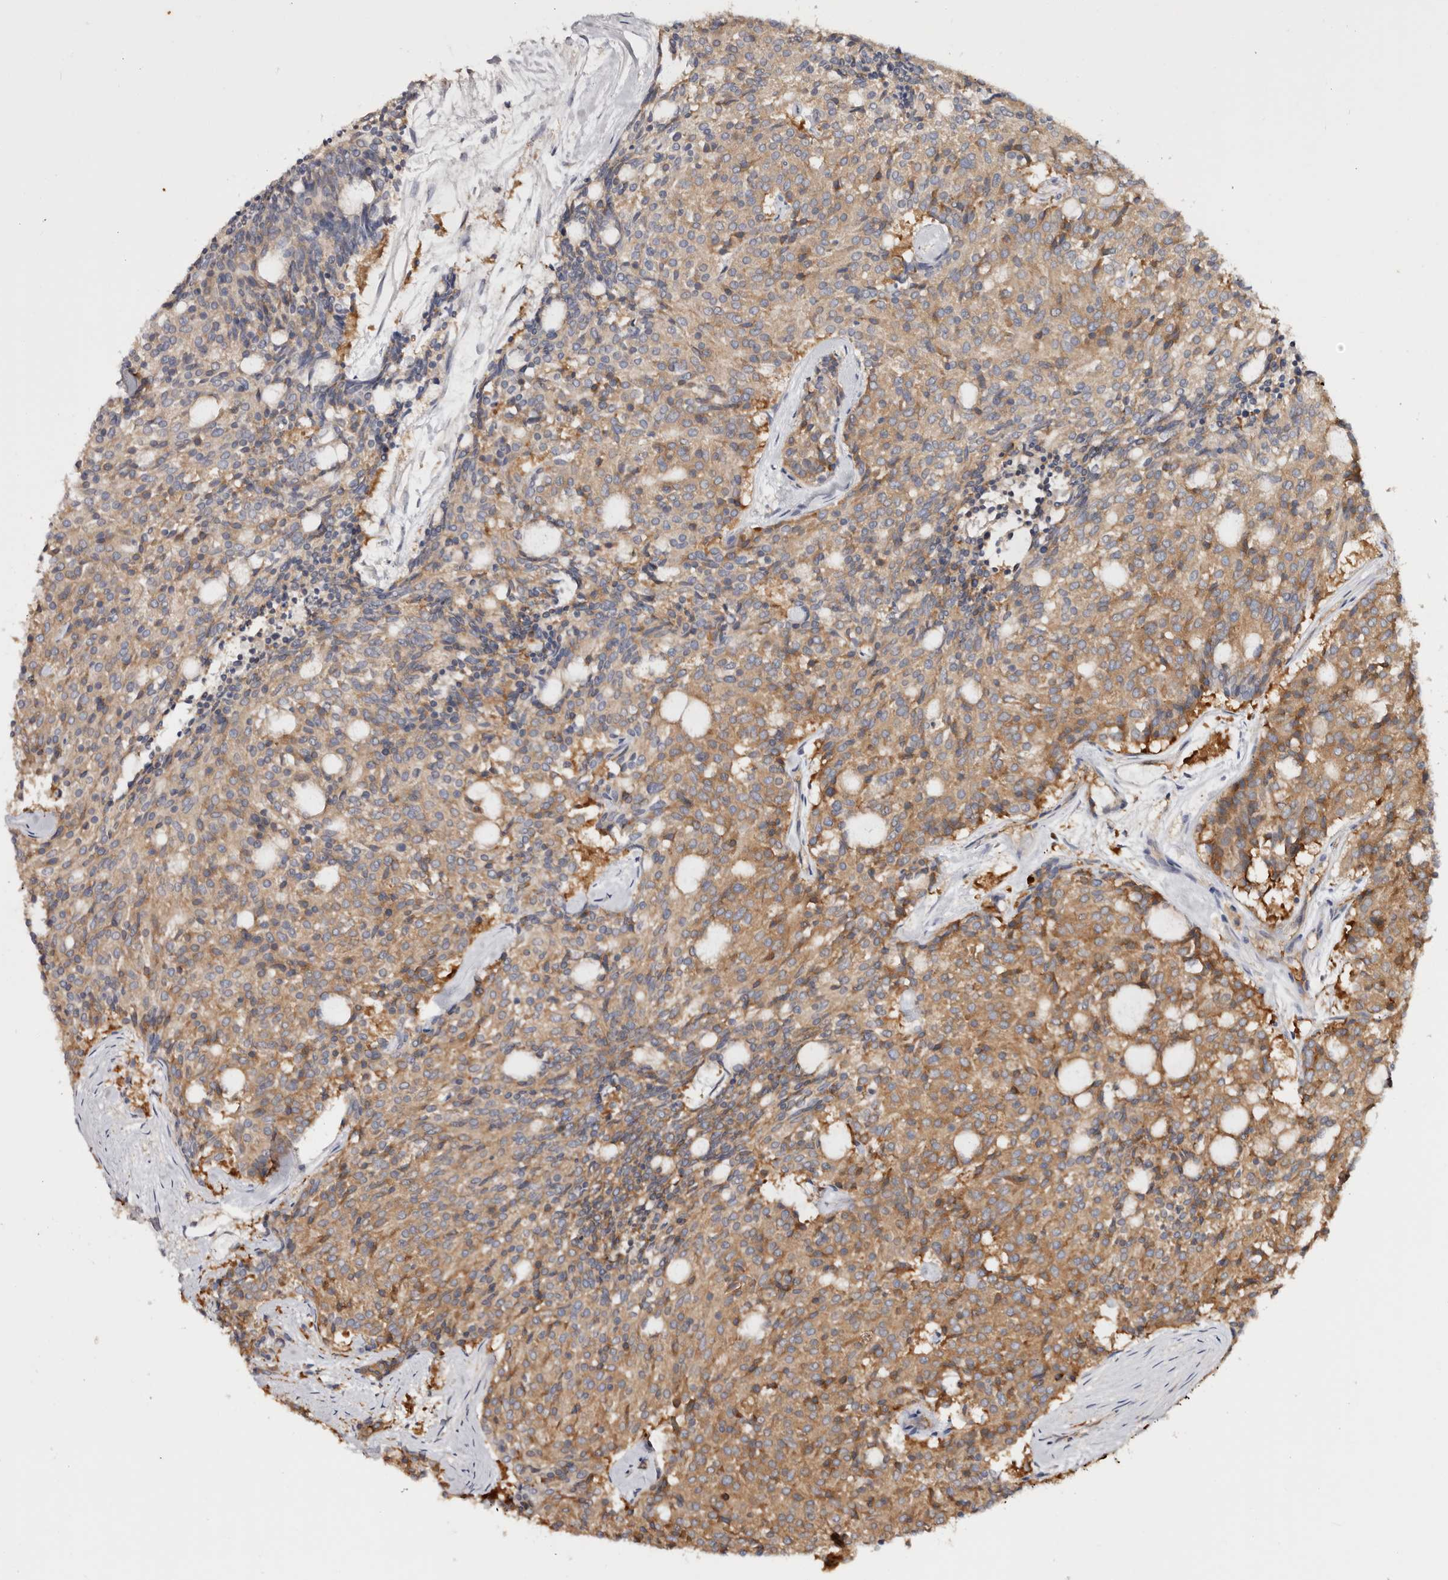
{"staining": {"intensity": "moderate", "quantity": ">75%", "location": "cytoplasmic/membranous"}, "tissue": "carcinoid", "cell_type": "Tumor cells", "image_type": "cancer", "snomed": [{"axis": "morphology", "description": "Carcinoid, malignant, NOS"}, {"axis": "topography", "description": "Pancreas"}], "caption": "Carcinoid stained with a protein marker reveals moderate staining in tumor cells.", "gene": "EPRS1", "patient": {"sex": "female", "age": 54}}